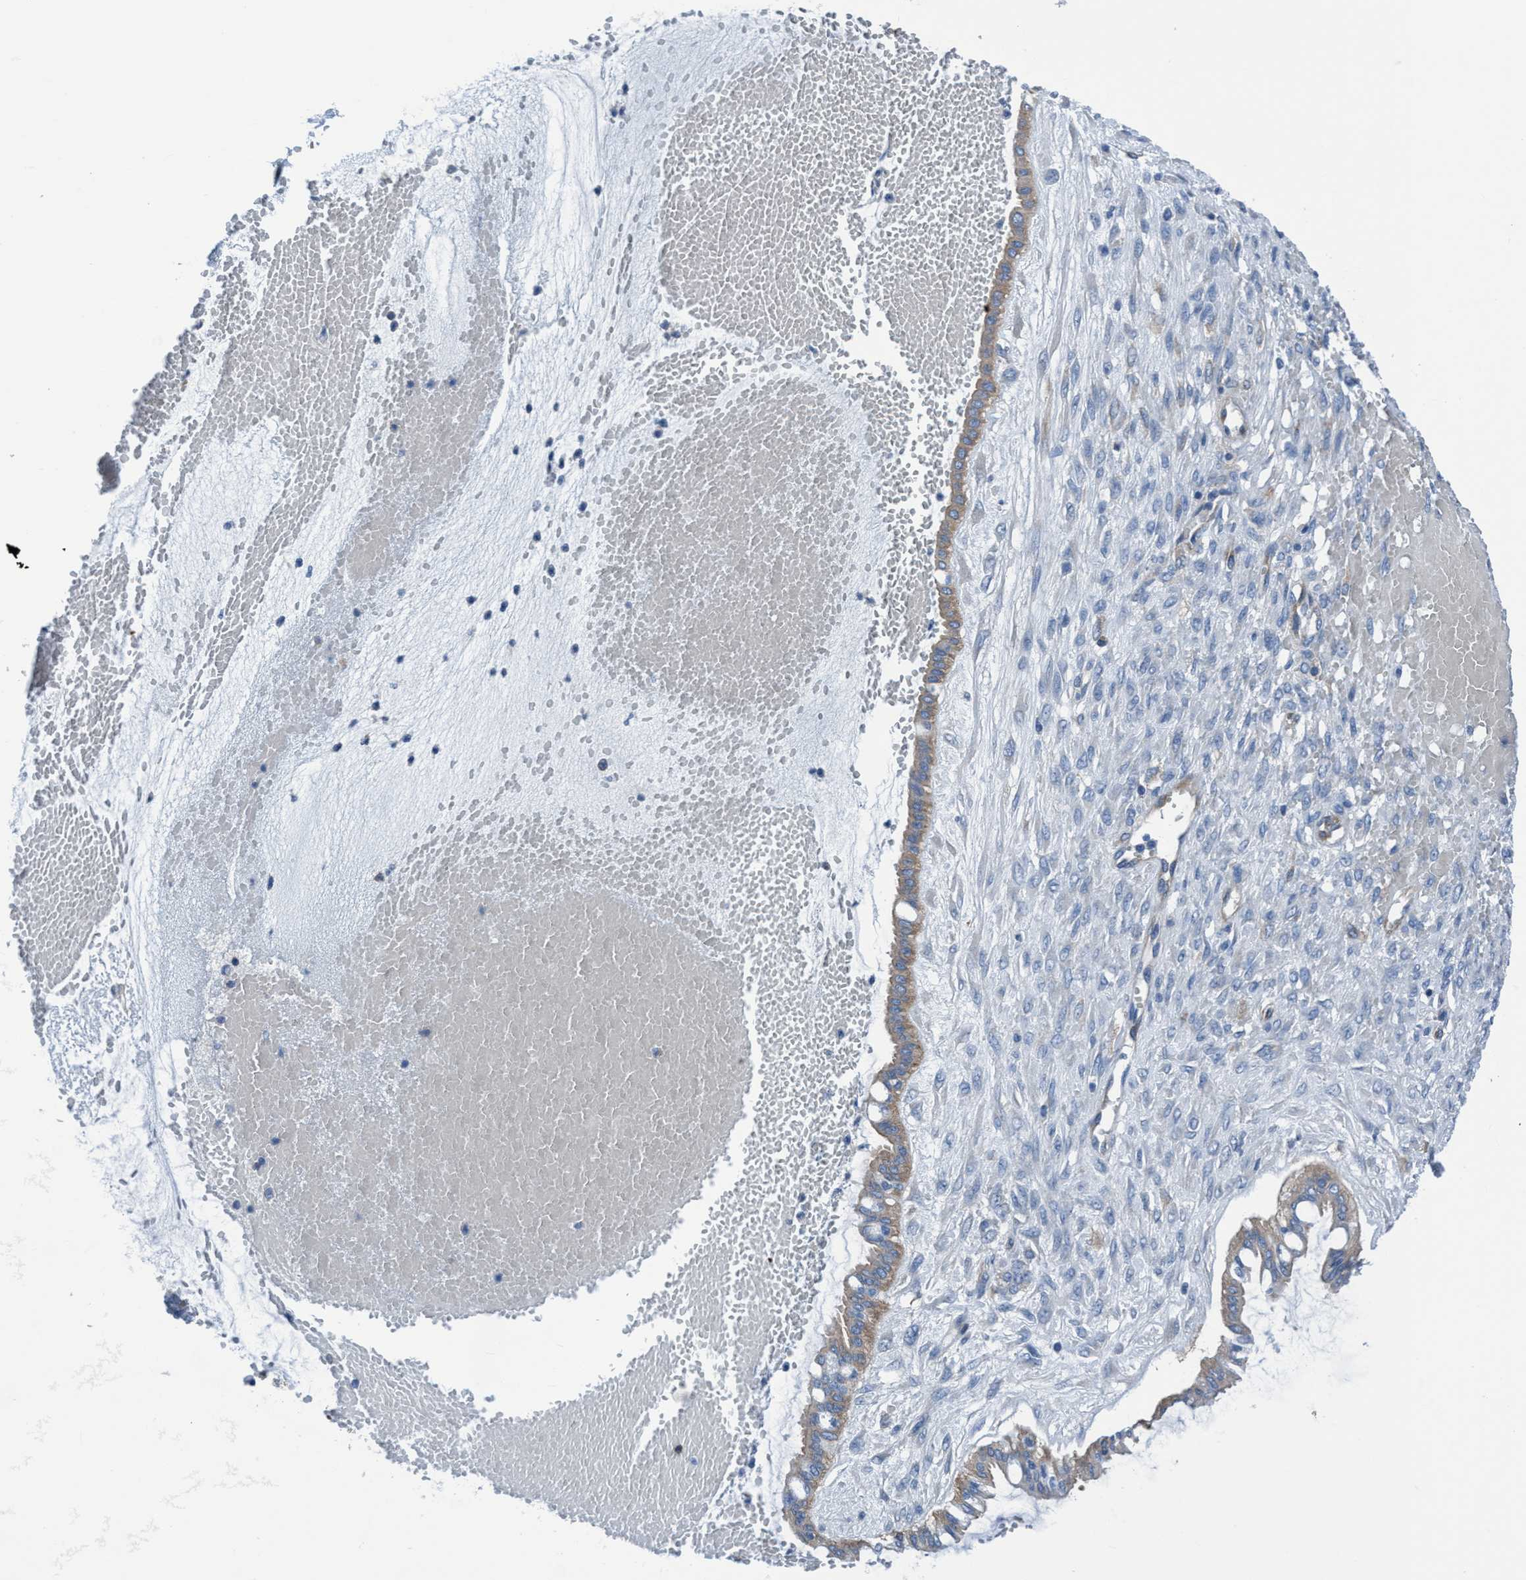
{"staining": {"intensity": "weak", "quantity": "25%-75%", "location": "cytoplasmic/membranous"}, "tissue": "ovarian cancer", "cell_type": "Tumor cells", "image_type": "cancer", "snomed": [{"axis": "morphology", "description": "Cystadenocarcinoma, mucinous, NOS"}, {"axis": "topography", "description": "Ovary"}], "caption": "High-magnification brightfield microscopy of ovarian mucinous cystadenocarcinoma stained with DAB (brown) and counterstained with hematoxylin (blue). tumor cells exhibit weak cytoplasmic/membranous positivity is identified in approximately25%-75% of cells.", "gene": "NMT1", "patient": {"sex": "female", "age": 73}}